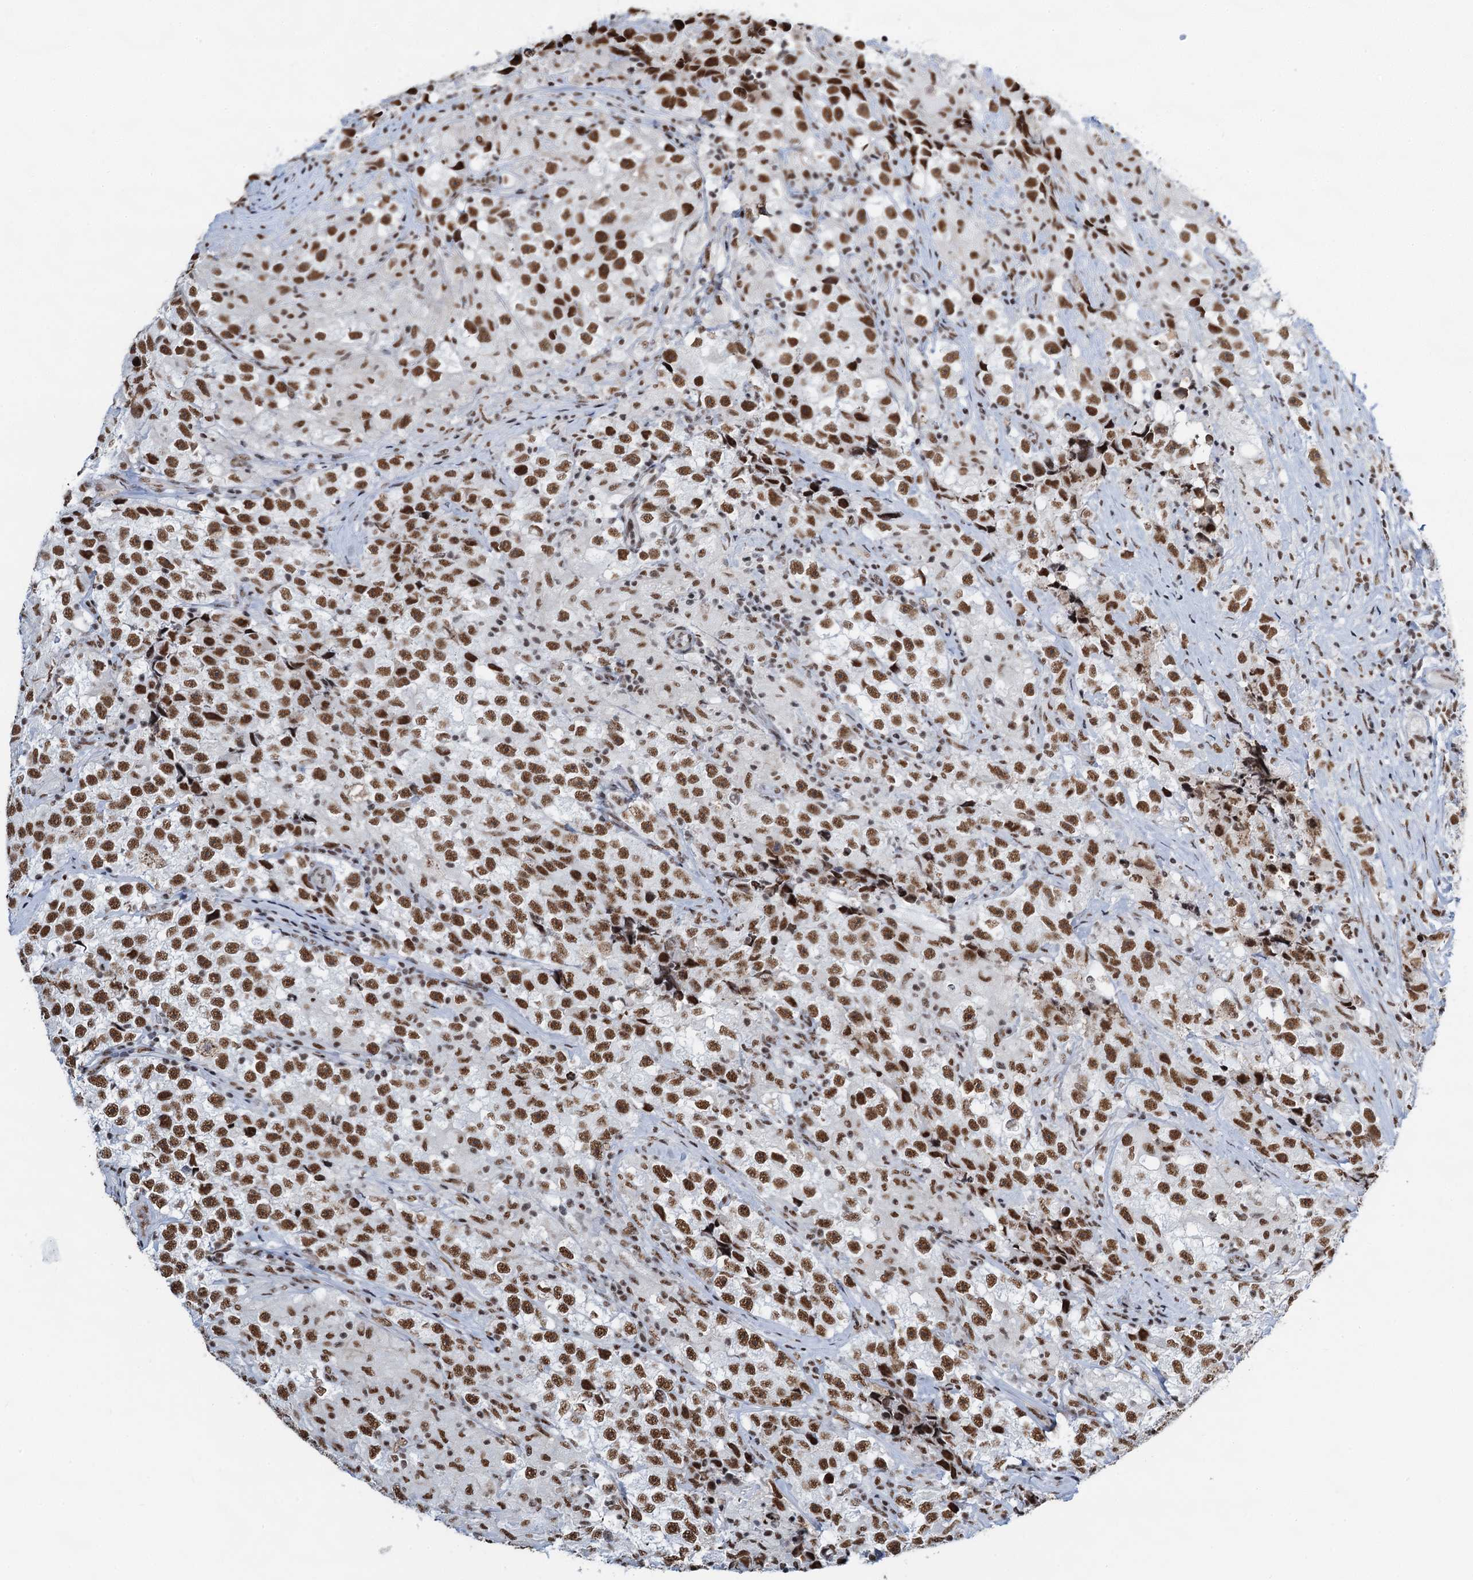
{"staining": {"intensity": "strong", "quantity": ">75%", "location": "nuclear"}, "tissue": "testis cancer", "cell_type": "Tumor cells", "image_type": "cancer", "snomed": [{"axis": "morphology", "description": "Seminoma, NOS"}, {"axis": "topography", "description": "Testis"}], "caption": "Testis cancer (seminoma) stained for a protein (brown) displays strong nuclear positive expression in about >75% of tumor cells.", "gene": "ZNF609", "patient": {"sex": "male", "age": 46}}